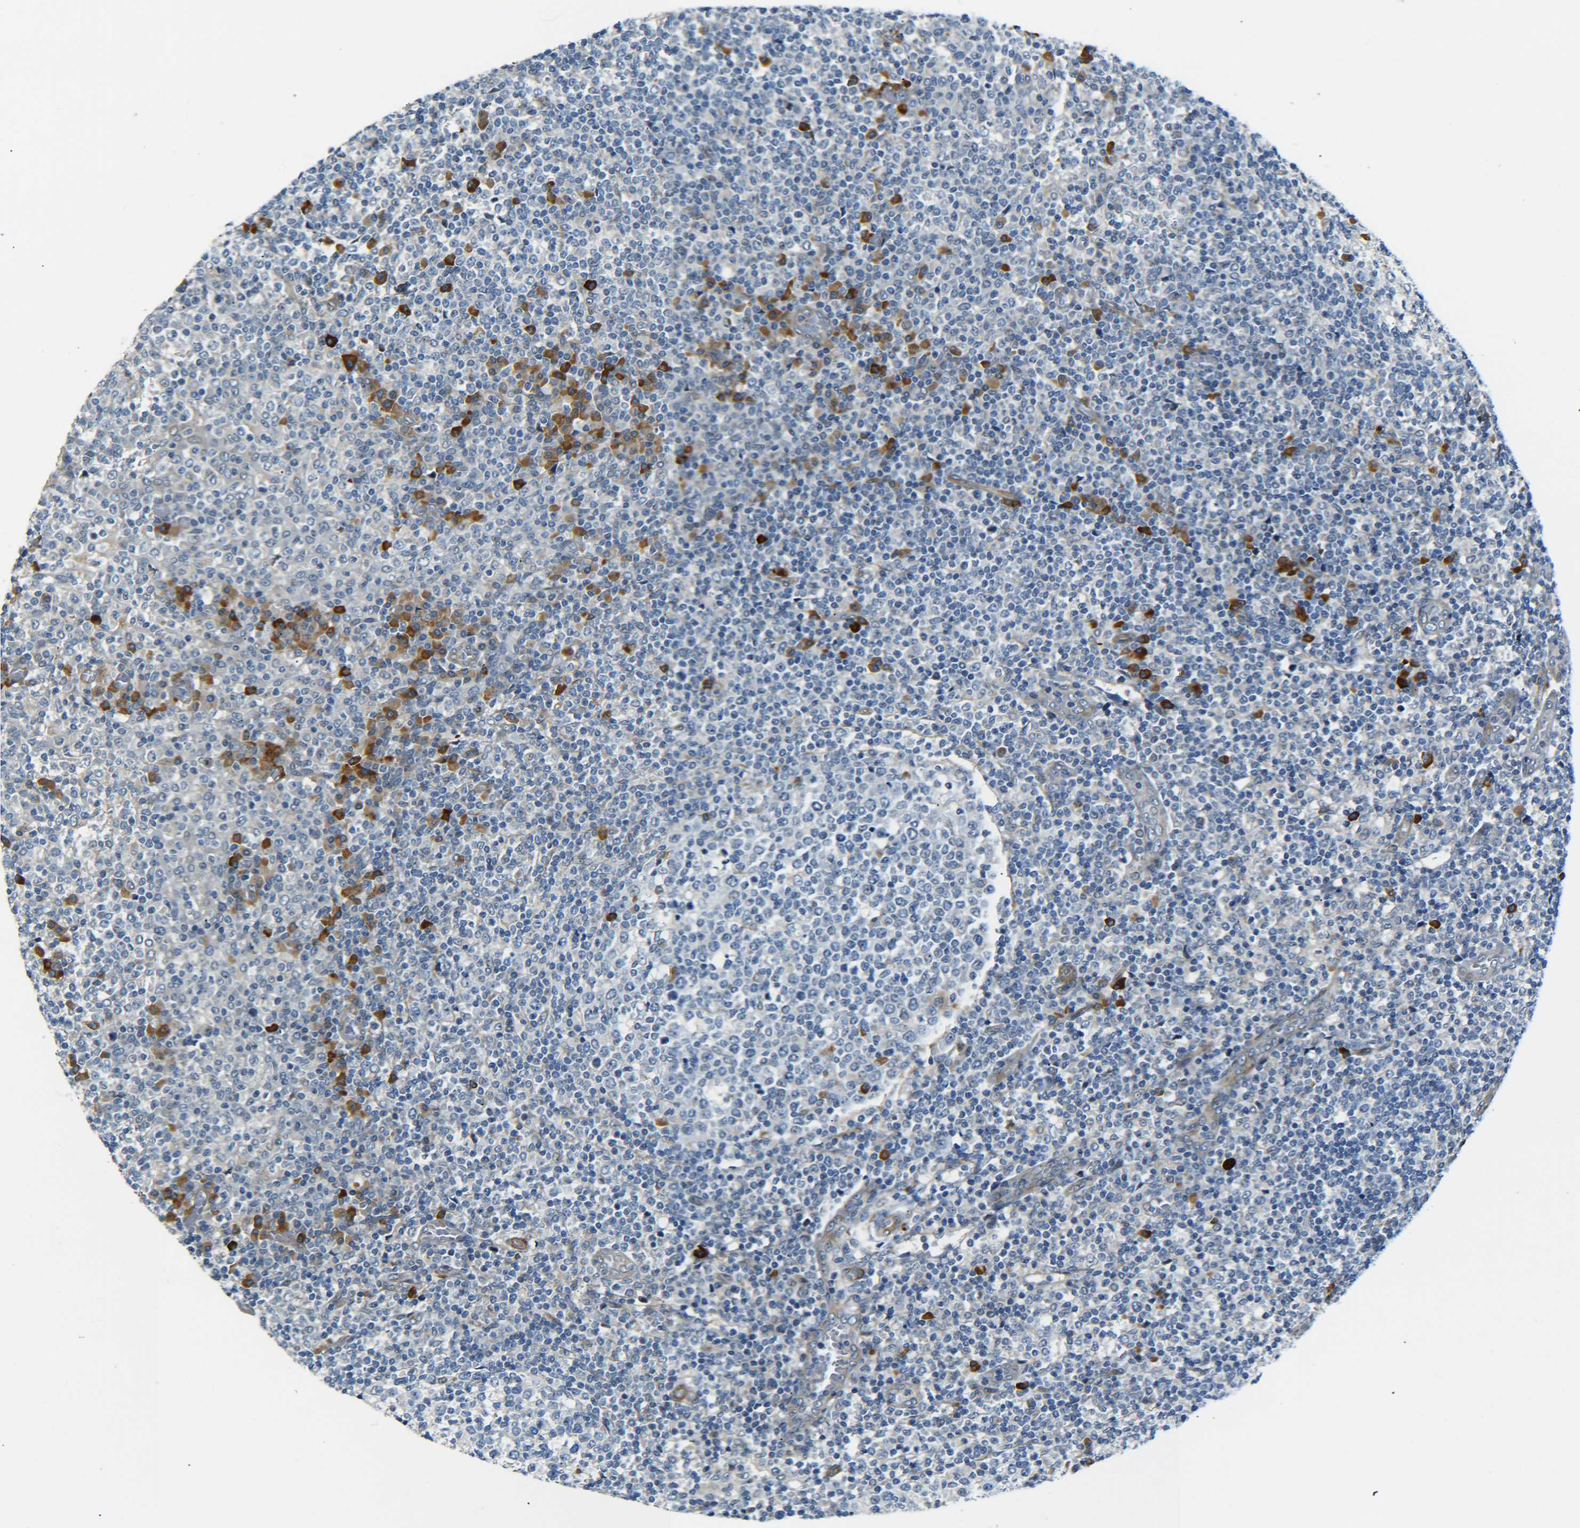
{"staining": {"intensity": "strong", "quantity": "<25%", "location": "cytoplasmic/membranous"}, "tissue": "tonsil", "cell_type": "Germinal center cells", "image_type": "normal", "snomed": [{"axis": "morphology", "description": "Normal tissue, NOS"}, {"axis": "topography", "description": "Tonsil"}], "caption": "Benign tonsil demonstrates strong cytoplasmic/membranous positivity in about <25% of germinal center cells, visualized by immunohistochemistry.", "gene": "MEIS1", "patient": {"sex": "female", "age": 19}}